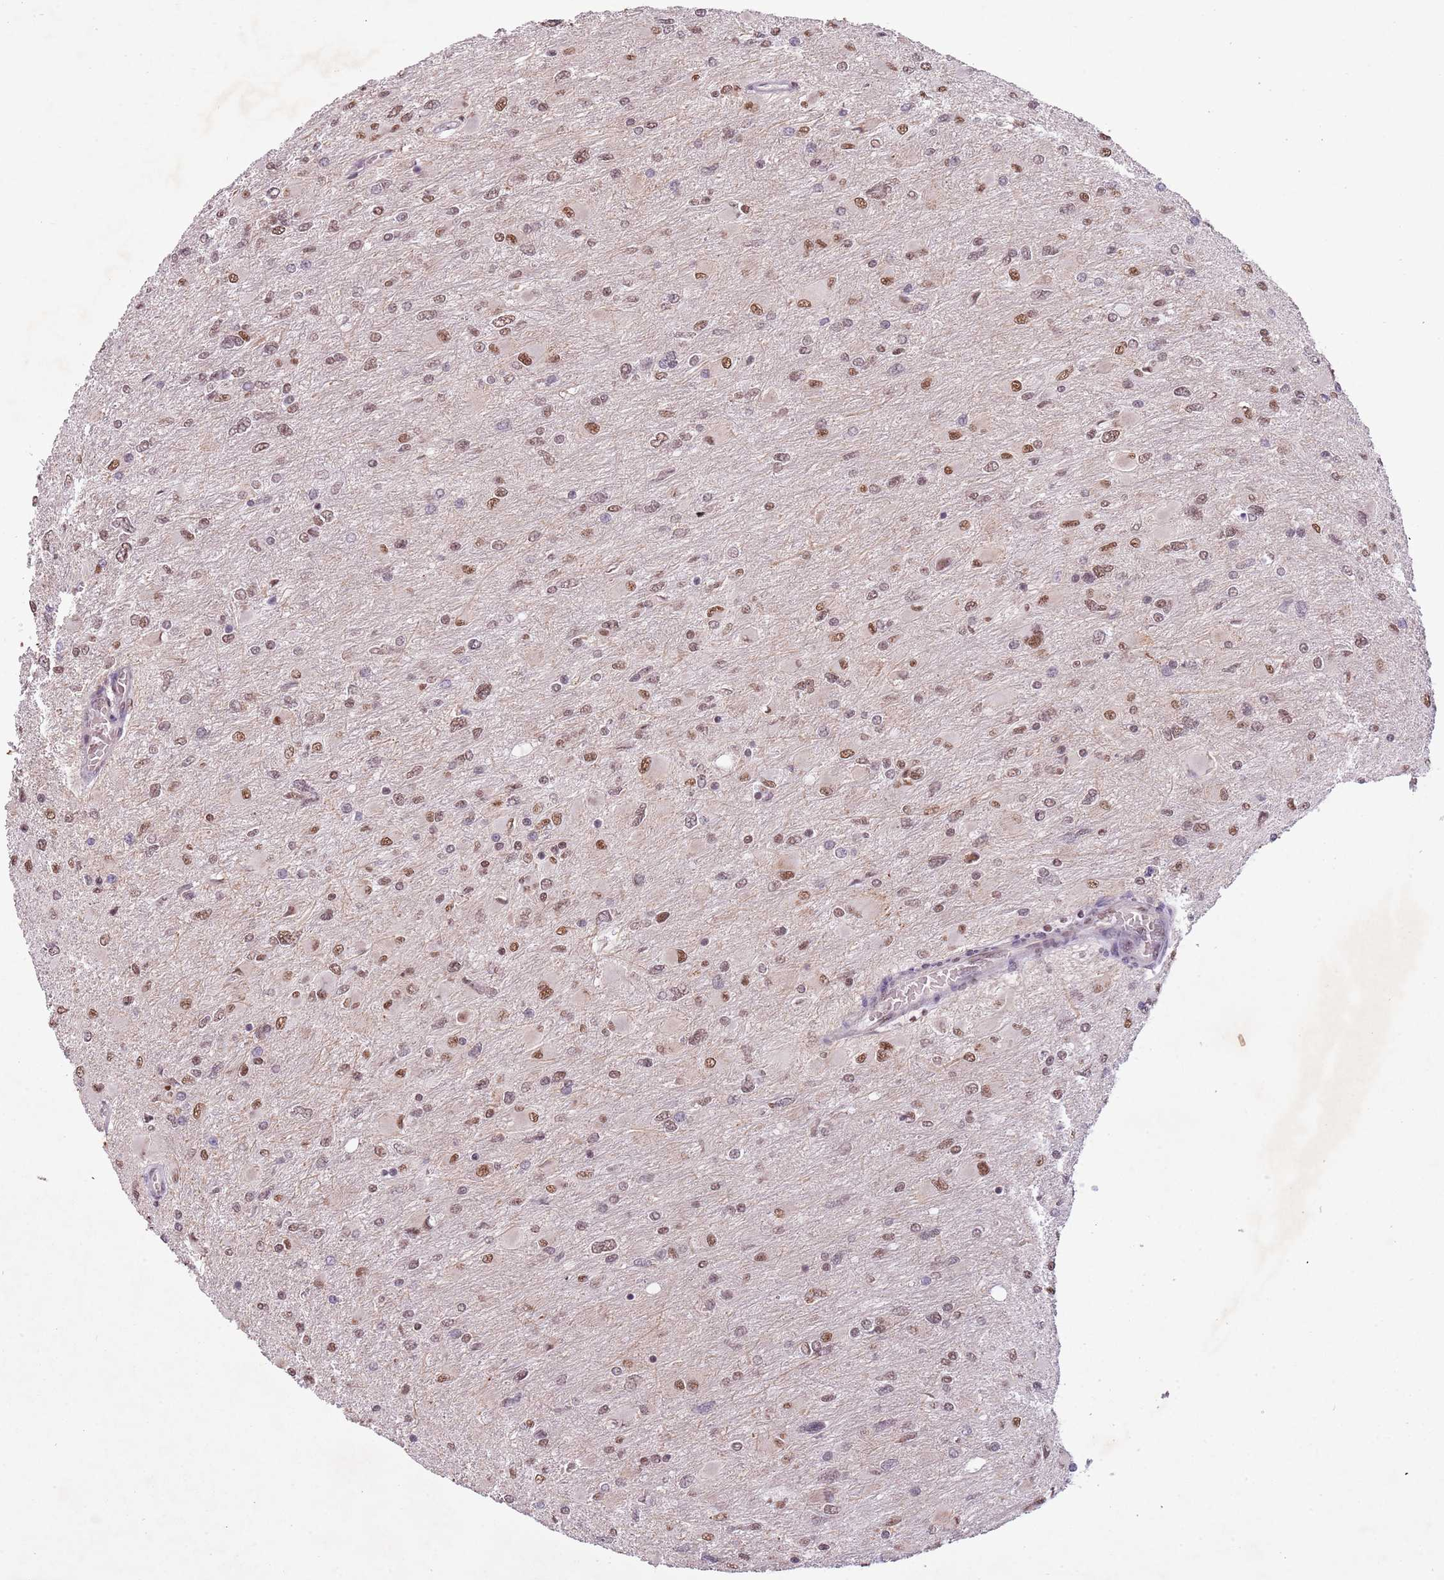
{"staining": {"intensity": "moderate", "quantity": ">75%", "location": "nuclear"}, "tissue": "glioma", "cell_type": "Tumor cells", "image_type": "cancer", "snomed": [{"axis": "morphology", "description": "Glioma, malignant, High grade"}, {"axis": "topography", "description": "Cerebral cortex"}], "caption": "Immunohistochemistry image of neoplastic tissue: human high-grade glioma (malignant) stained using immunohistochemistry displays medium levels of moderate protein expression localized specifically in the nuclear of tumor cells, appearing as a nuclear brown color.", "gene": "FAM120AOS", "patient": {"sex": "female", "age": 36}}